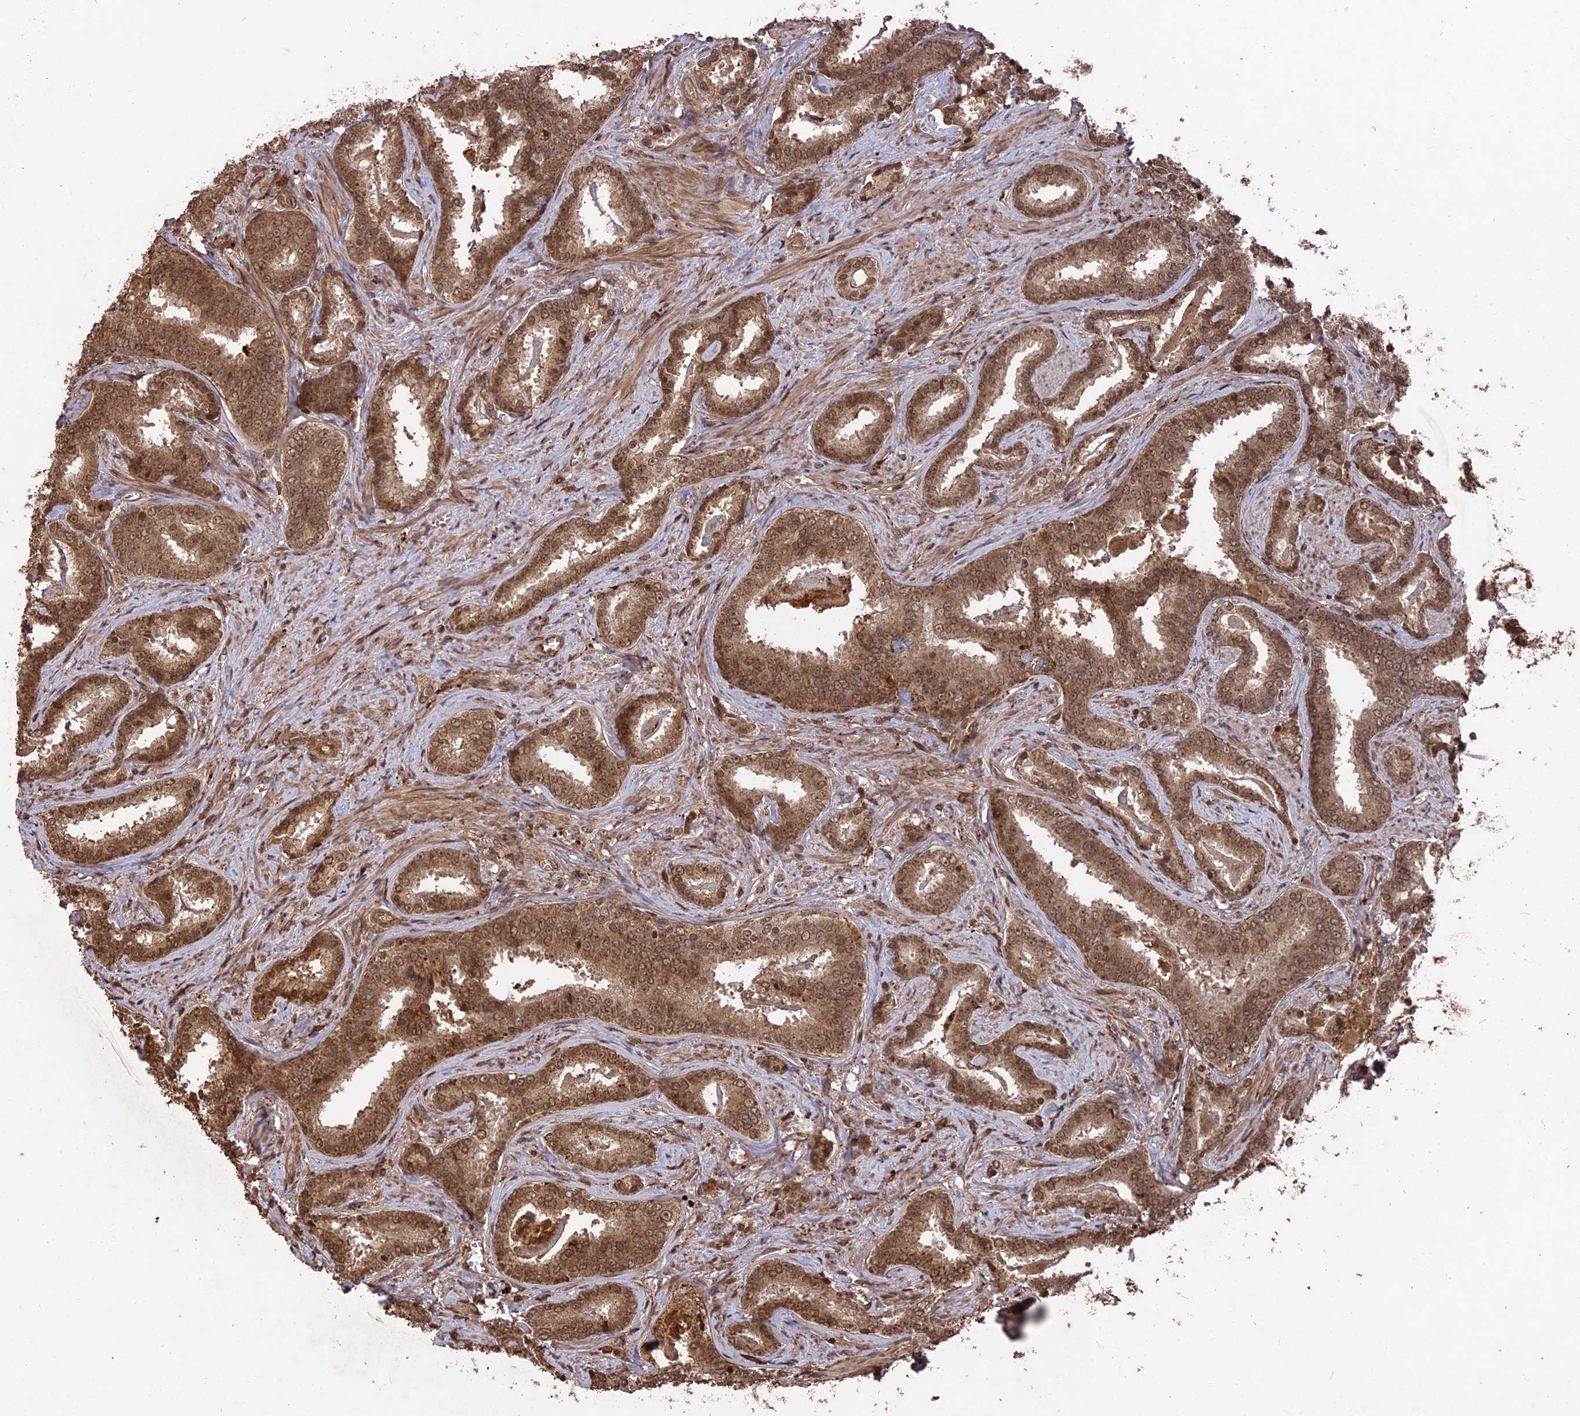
{"staining": {"intensity": "moderate", "quantity": ">75%", "location": "cytoplasmic/membranous,nuclear"}, "tissue": "prostate cancer", "cell_type": "Tumor cells", "image_type": "cancer", "snomed": [{"axis": "morphology", "description": "Adenocarcinoma, High grade"}, {"axis": "topography", "description": "Prostate"}], "caption": "A micrograph showing moderate cytoplasmic/membranous and nuclear expression in approximately >75% of tumor cells in prostate cancer (high-grade adenocarcinoma), as visualized by brown immunohistochemical staining.", "gene": "TELO2", "patient": {"sex": "male", "age": 67}}